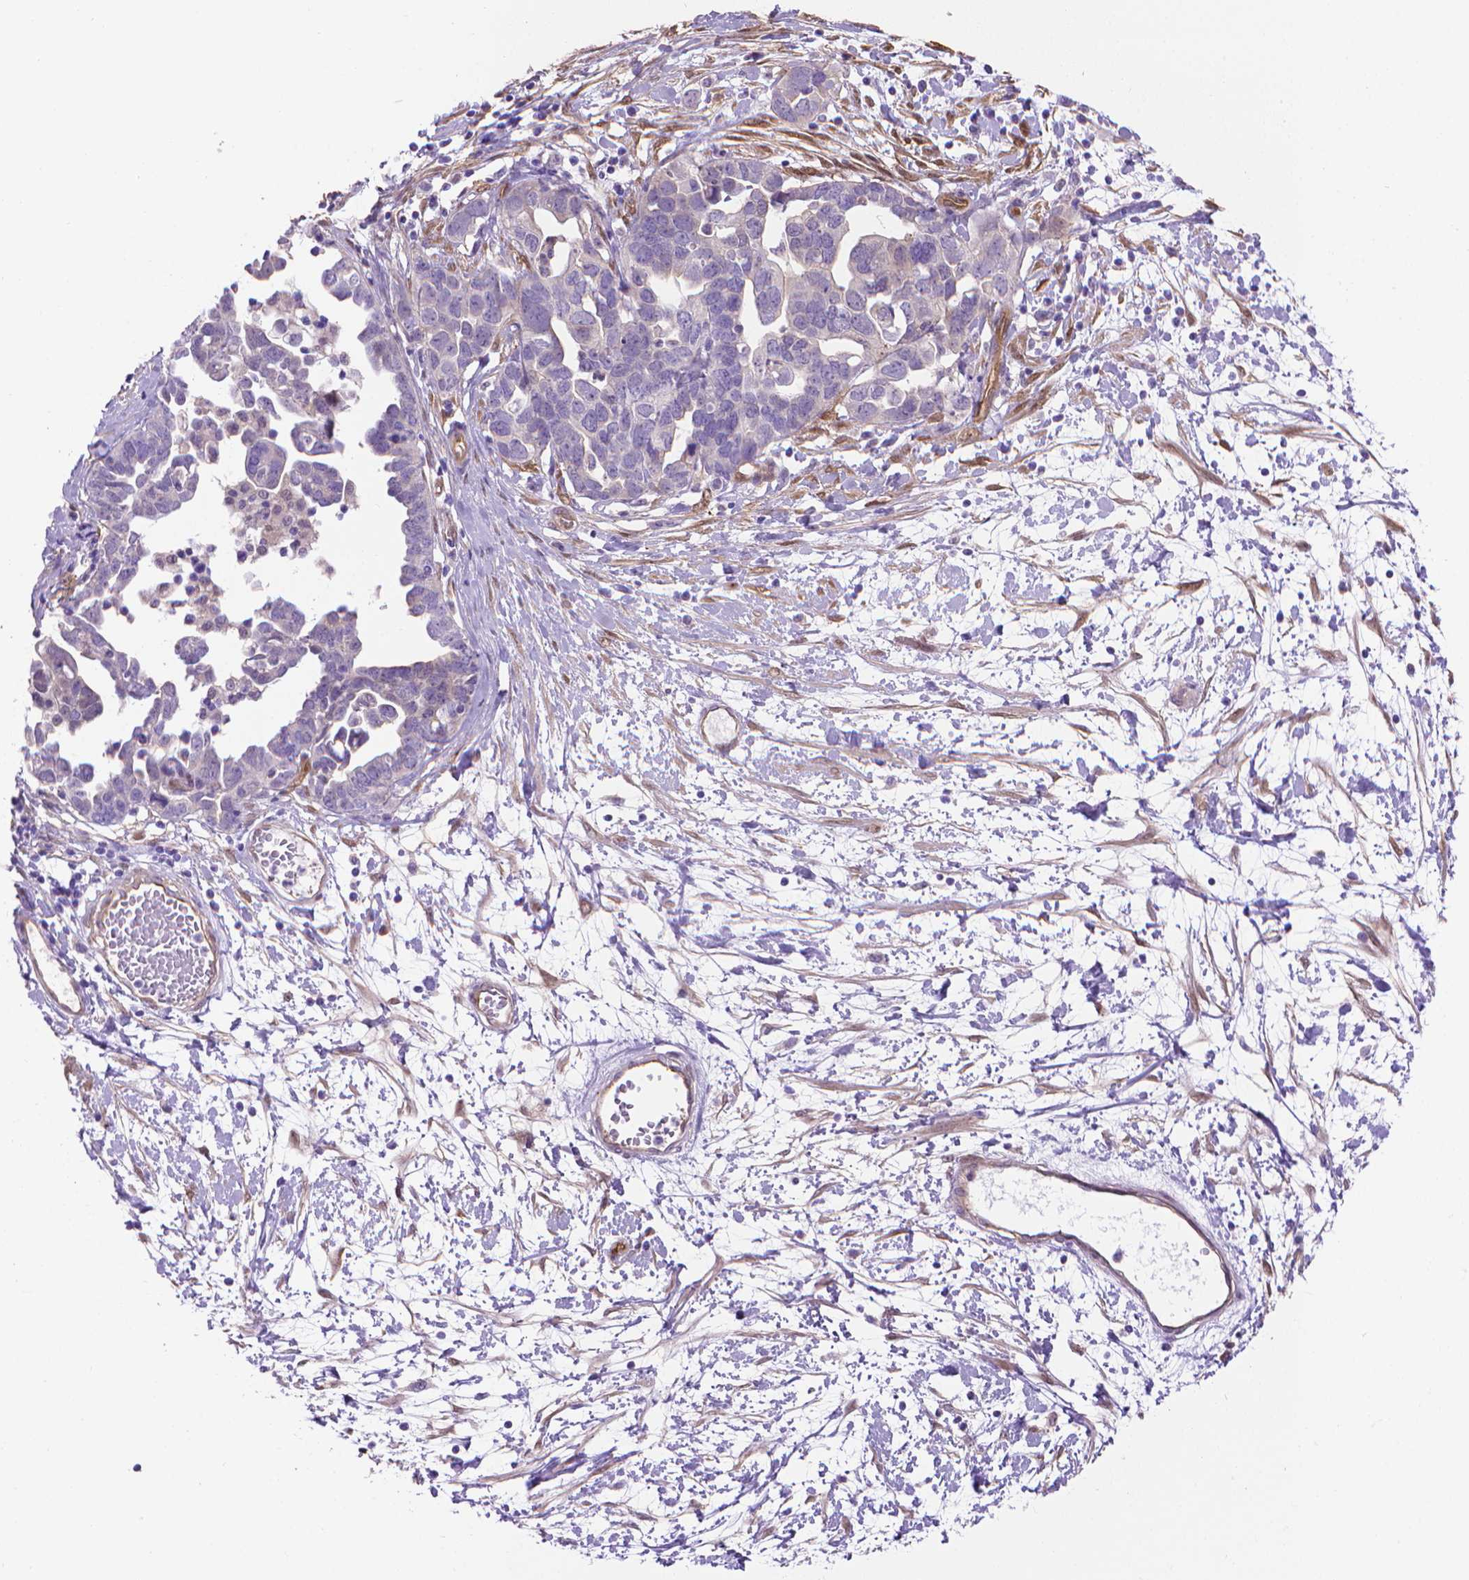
{"staining": {"intensity": "negative", "quantity": "none", "location": "none"}, "tissue": "ovarian cancer", "cell_type": "Tumor cells", "image_type": "cancer", "snomed": [{"axis": "morphology", "description": "Cystadenocarcinoma, serous, NOS"}, {"axis": "topography", "description": "Ovary"}], "caption": "High magnification brightfield microscopy of ovarian cancer stained with DAB (brown) and counterstained with hematoxylin (blue): tumor cells show no significant staining.", "gene": "CLIC4", "patient": {"sex": "female", "age": 54}}